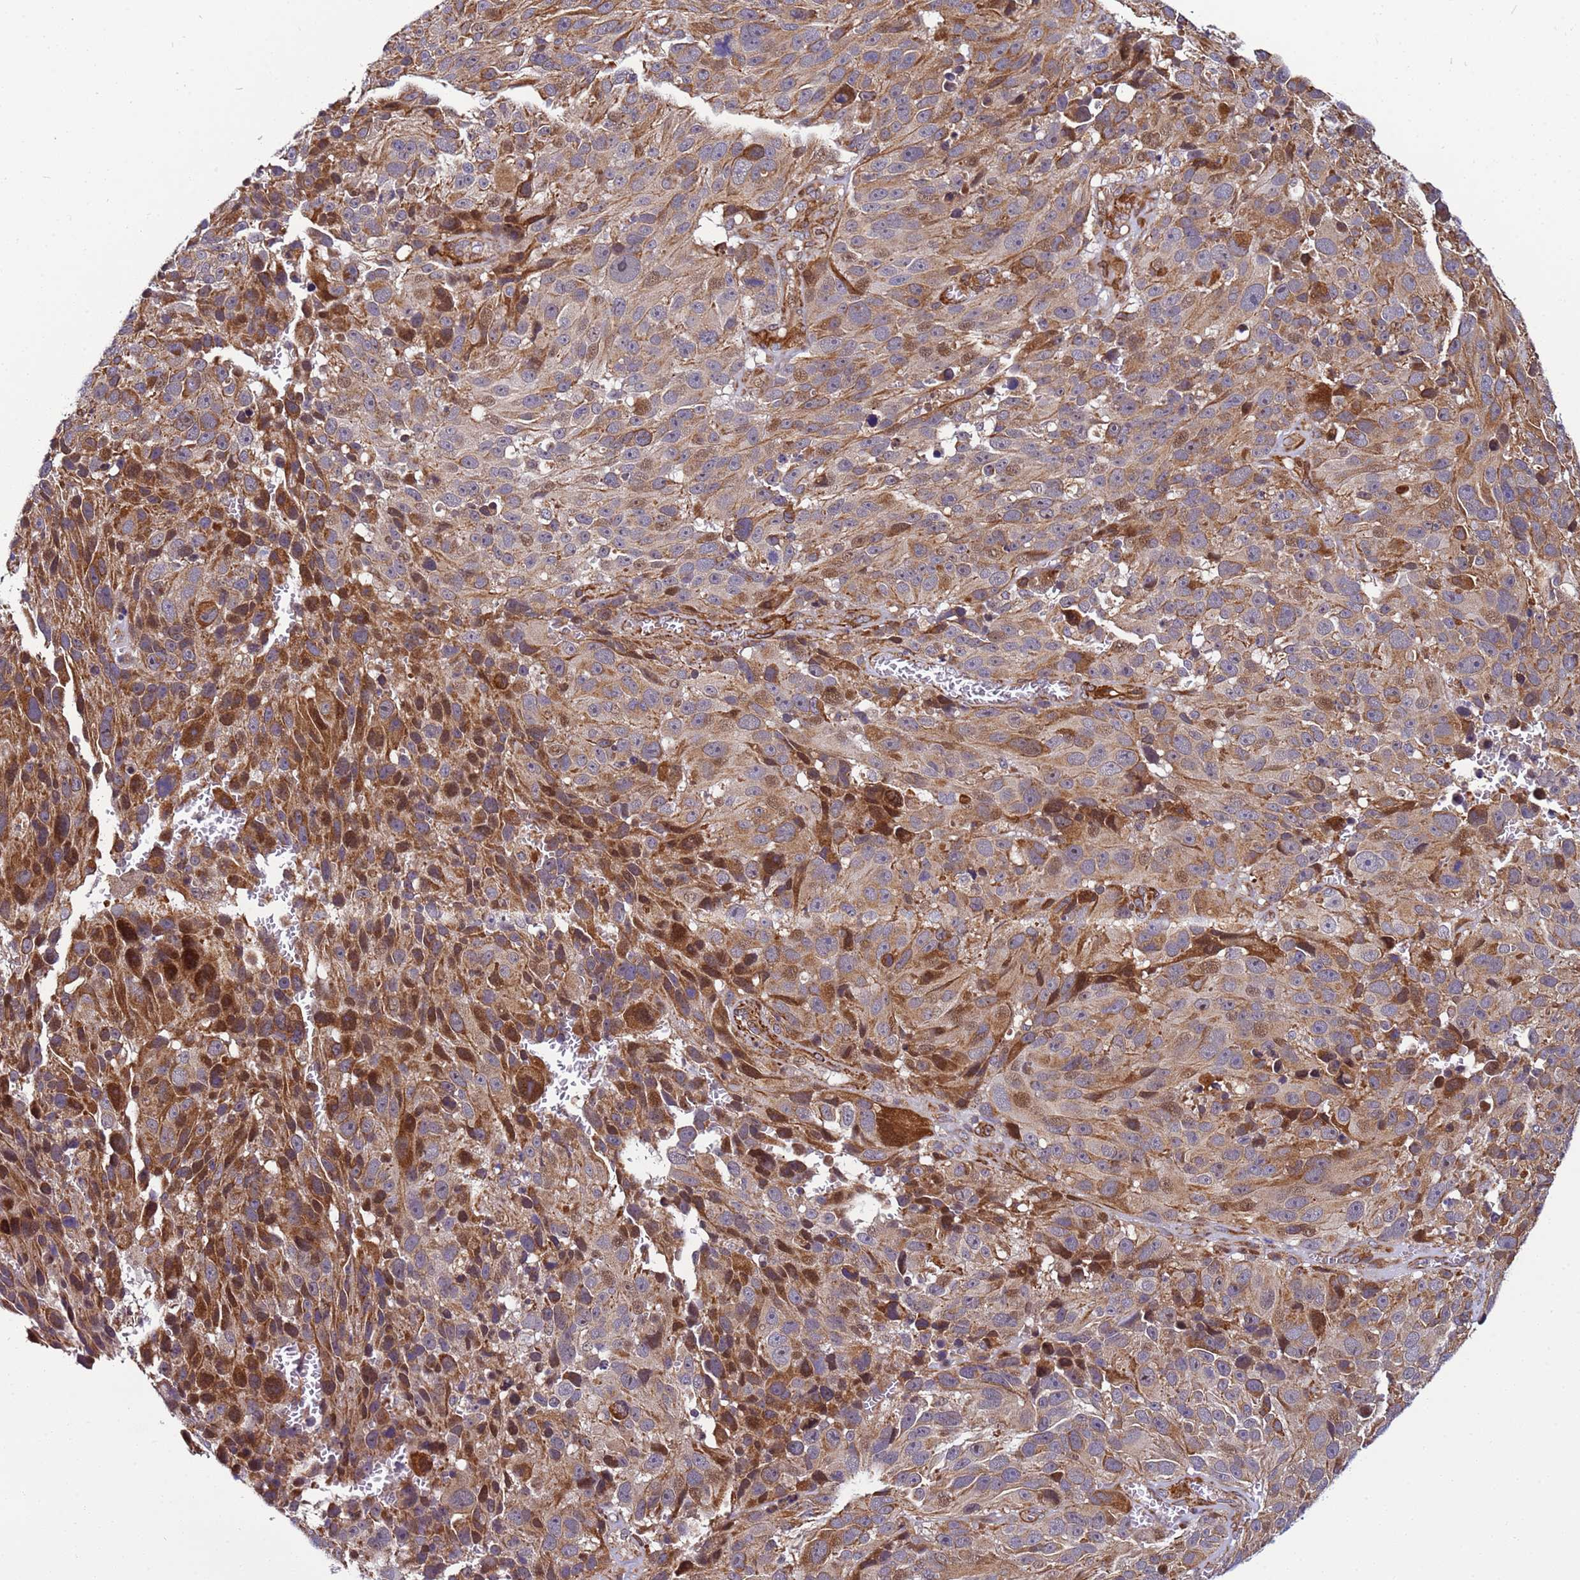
{"staining": {"intensity": "strong", "quantity": "25%-75%", "location": "cytoplasmic/membranous"}, "tissue": "melanoma", "cell_type": "Tumor cells", "image_type": "cancer", "snomed": [{"axis": "morphology", "description": "Malignant melanoma, NOS"}, {"axis": "topography", "description": "Skin"}], "caption": "Immunohistochemical staining of human malignant melanoma demonstrates strong cytoplasmic/membranous protein positivity in approximately 25%-75% of tumor cells. (IHC, brightfield microscopy, high magnification).", "gene": "MCRIP1", "patient": {"sex": "male", "age": 84}}